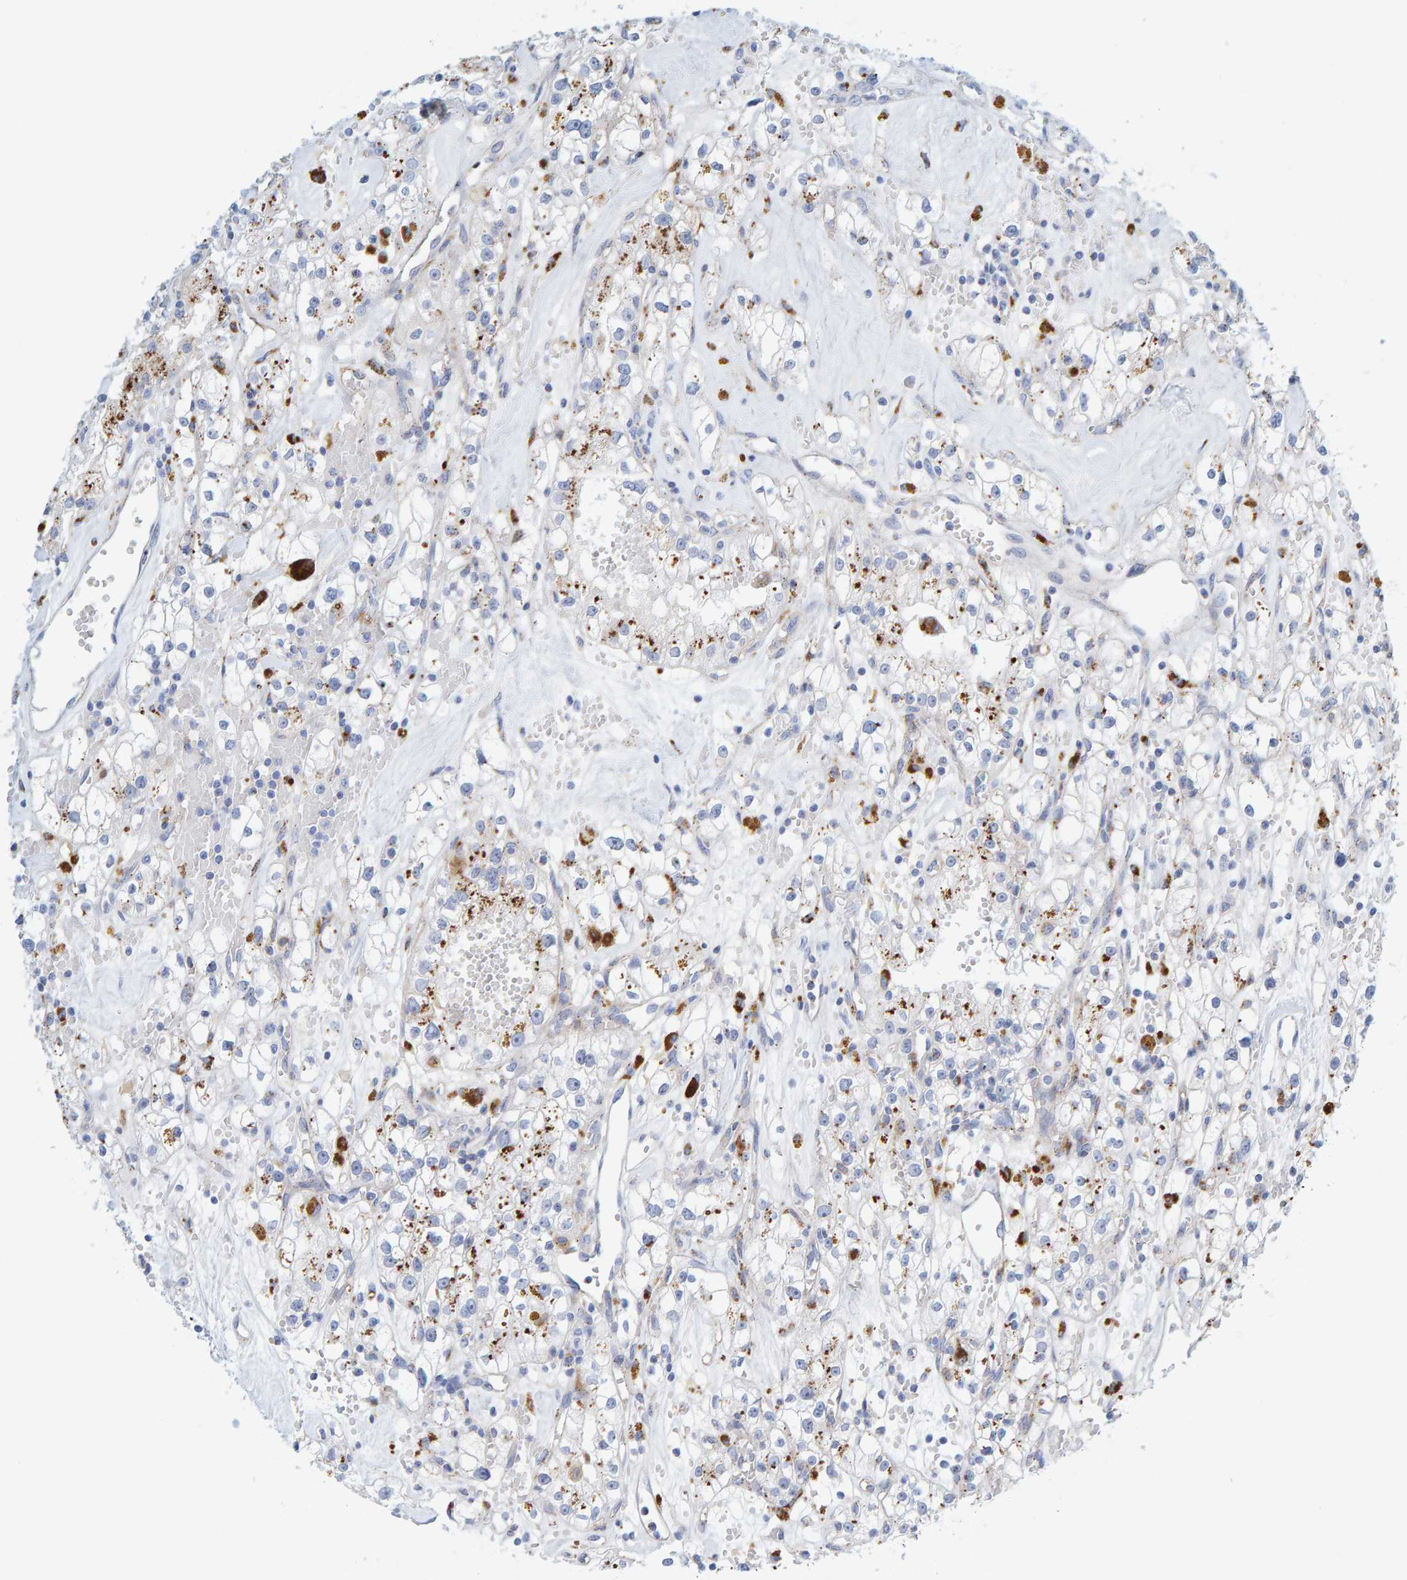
{"staining": {"intensity": "moderate", "quantity": "<25%", "location": "cytoplasmic/membranous"}, "tissue": "renal cancer", "cell_type": "Tumor cells", "image_type": "cancer", "snomed": [{"axis": "morphology", "description": "Adenocarcinoma, NOS"}, {"axis": "topography", "description": "Kidney"}], "caption": "Immunohistochemistry image of renal cancer (adenocarcinoma) stained for a protein (brown), which shows low levels of moderate cytoplasmic/membranous positivity in approximately <25% of tumor cells.", "gene": "BIN3", "patient": {"sex": "male", "age": 56}}